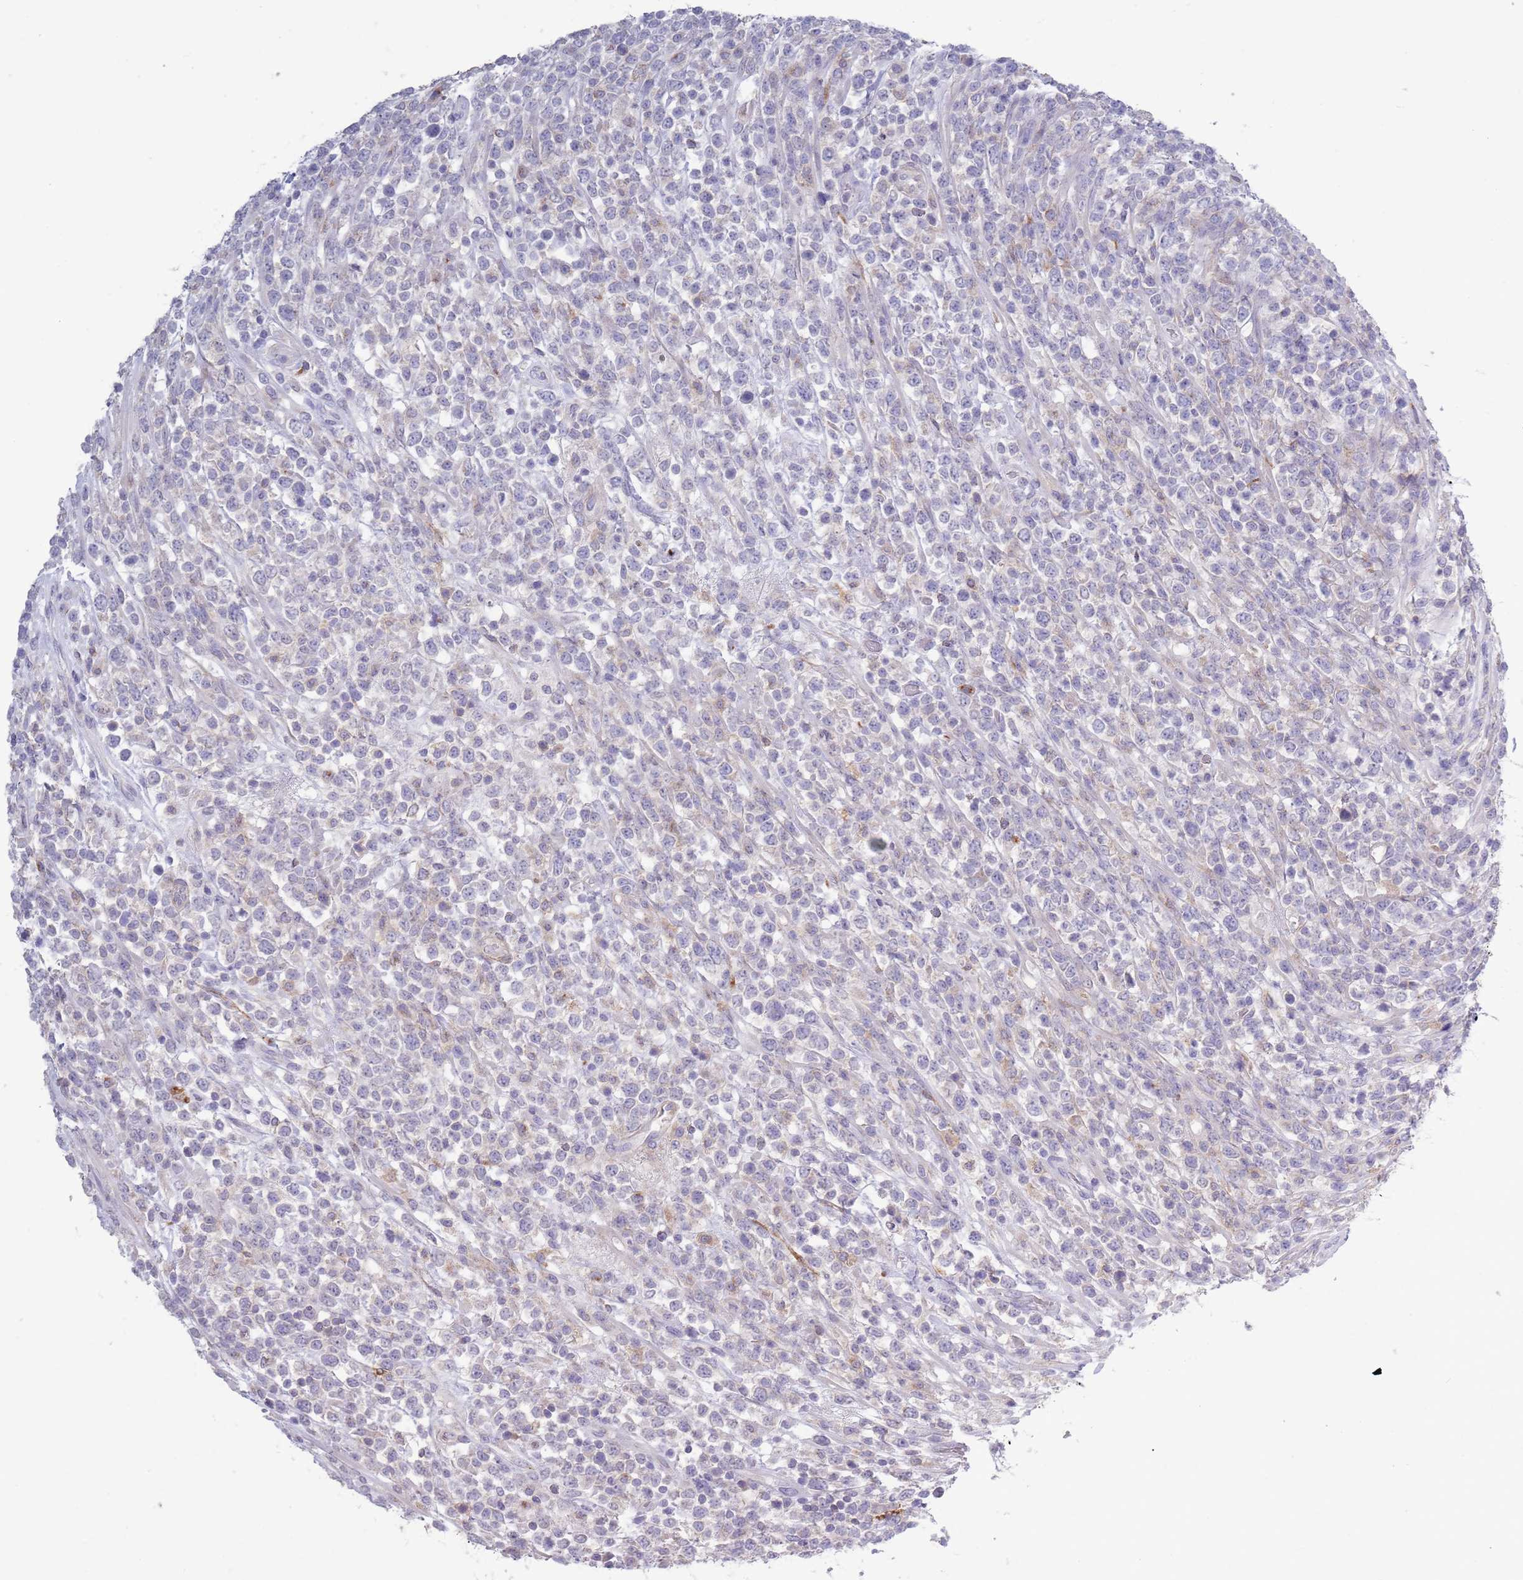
{"staining": {"intensity": "negative", "quantity": "none", "location": "none"}, "tissue": "lymphoma", "cell_type": "Tumor cells", "image_type": "cancer", "snomed": [{"axis": "morphology", "description": "Malignant lymphoma, non-Hodgkin's type, High grade"}, {"axis": "topography", "description": "Colon"}], "caption": "Malignant lymphoma, non-Hodgkin's type (high-grade) was stained to show a protein in brown. There is no significant staining in tumor cells.", "gene": "ACSBG1", "patient": {"sex": "female", "age": 53}}